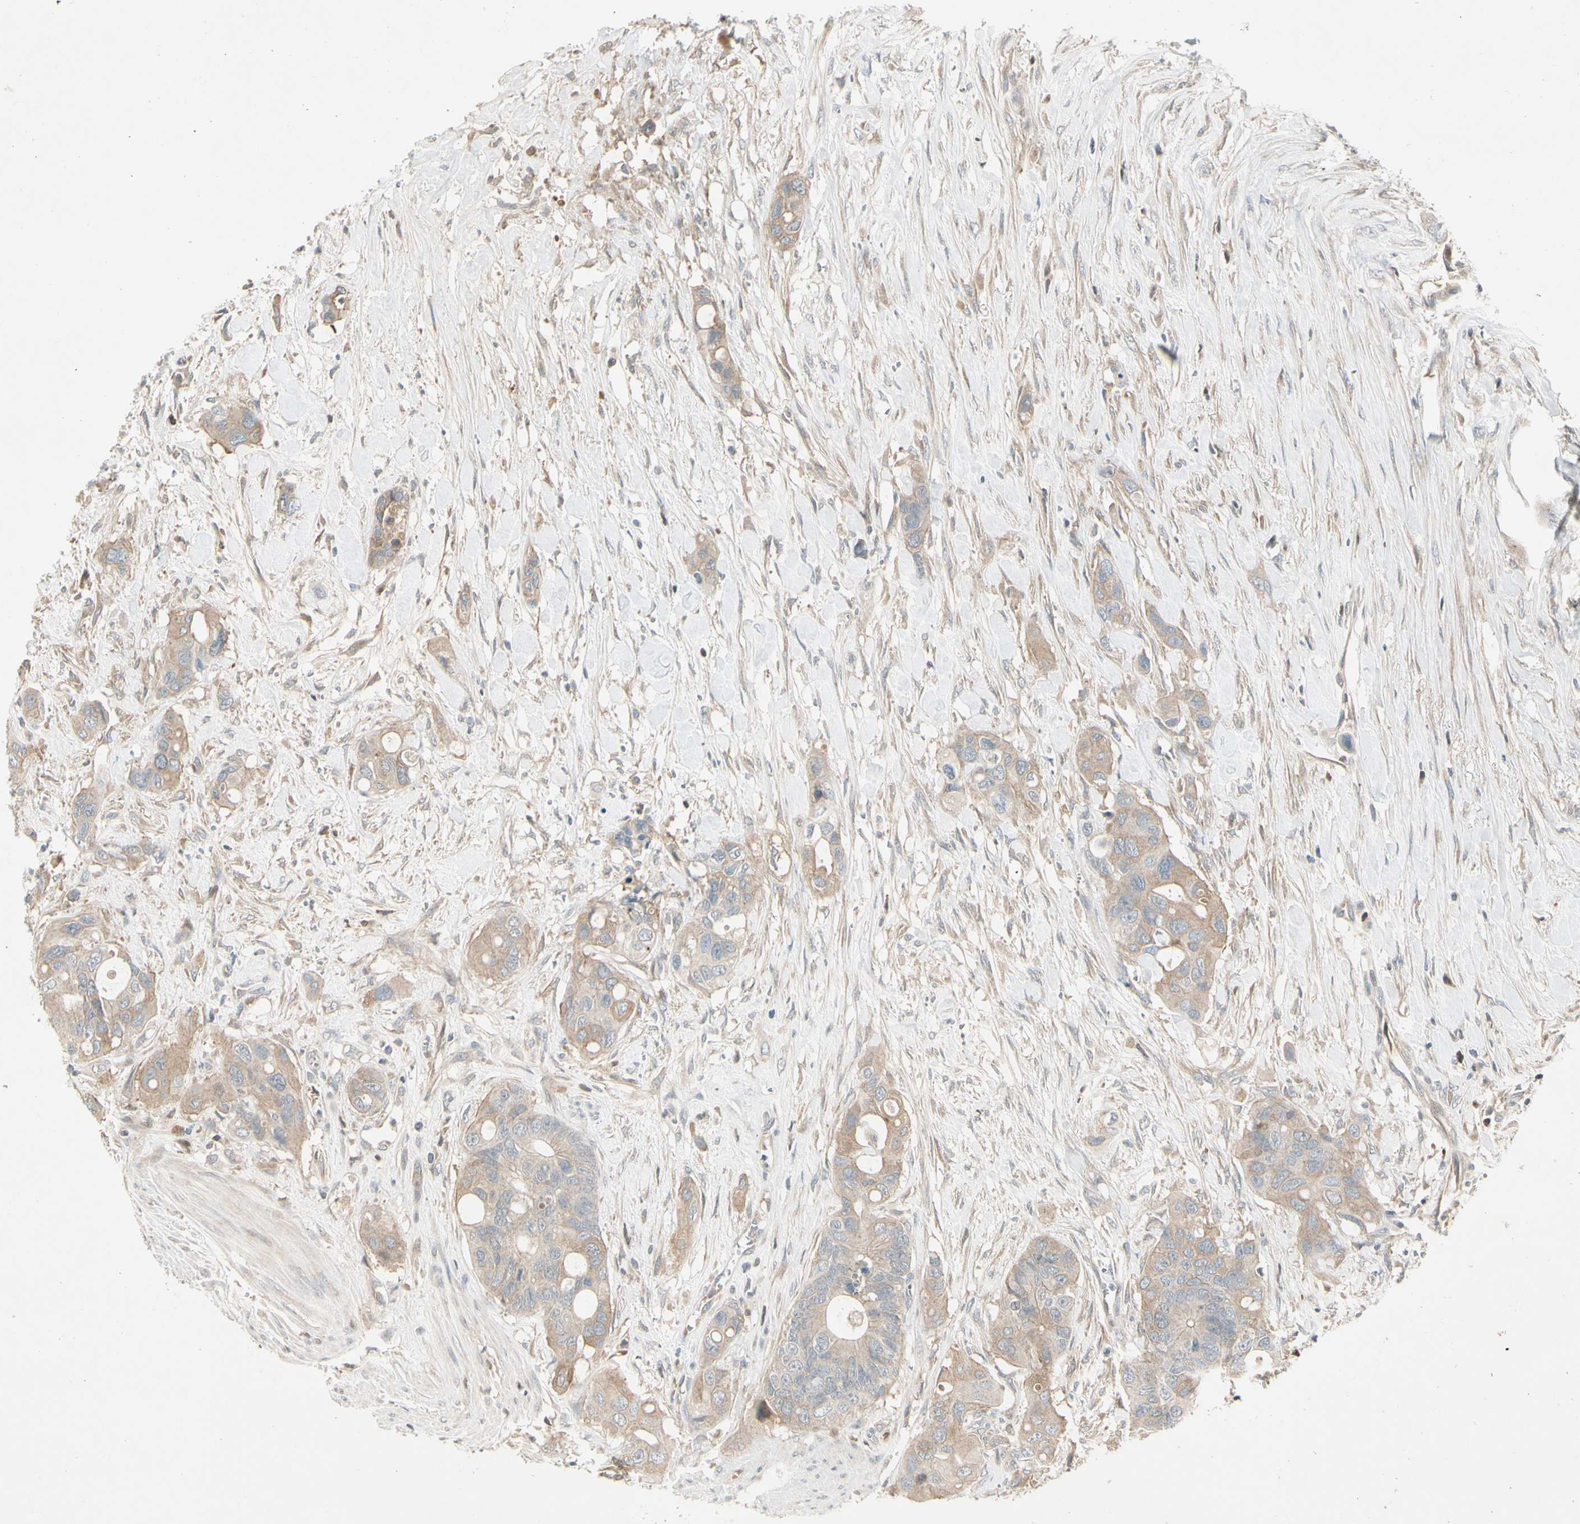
{"staining": {"intensity": "weak", "quantity": ">75%", "location": "cytoplasmic/membranous"}, "tissue": "colorectal cancer", "cell_type": "Tumor cells", "image_type": "cancer", "snomed": [{"axis": "morphology", "description": "Adenocarcinoma, NOS"}, {"axis": "topography", "description": "Colon"}], "caption": "Immunohistochemistry histopathology image of neoplastic tissue: human colorectal cancer stained using immunohistochemistry (IHC) reveals low levels of weak protein expression localized specifically in the cytoplasmic/membranous of tumor cells, appearing as a cytoplasmic/membranous brown color.", "gene": "ICAM5", "patient": {"sex": "female", "age": 57}}